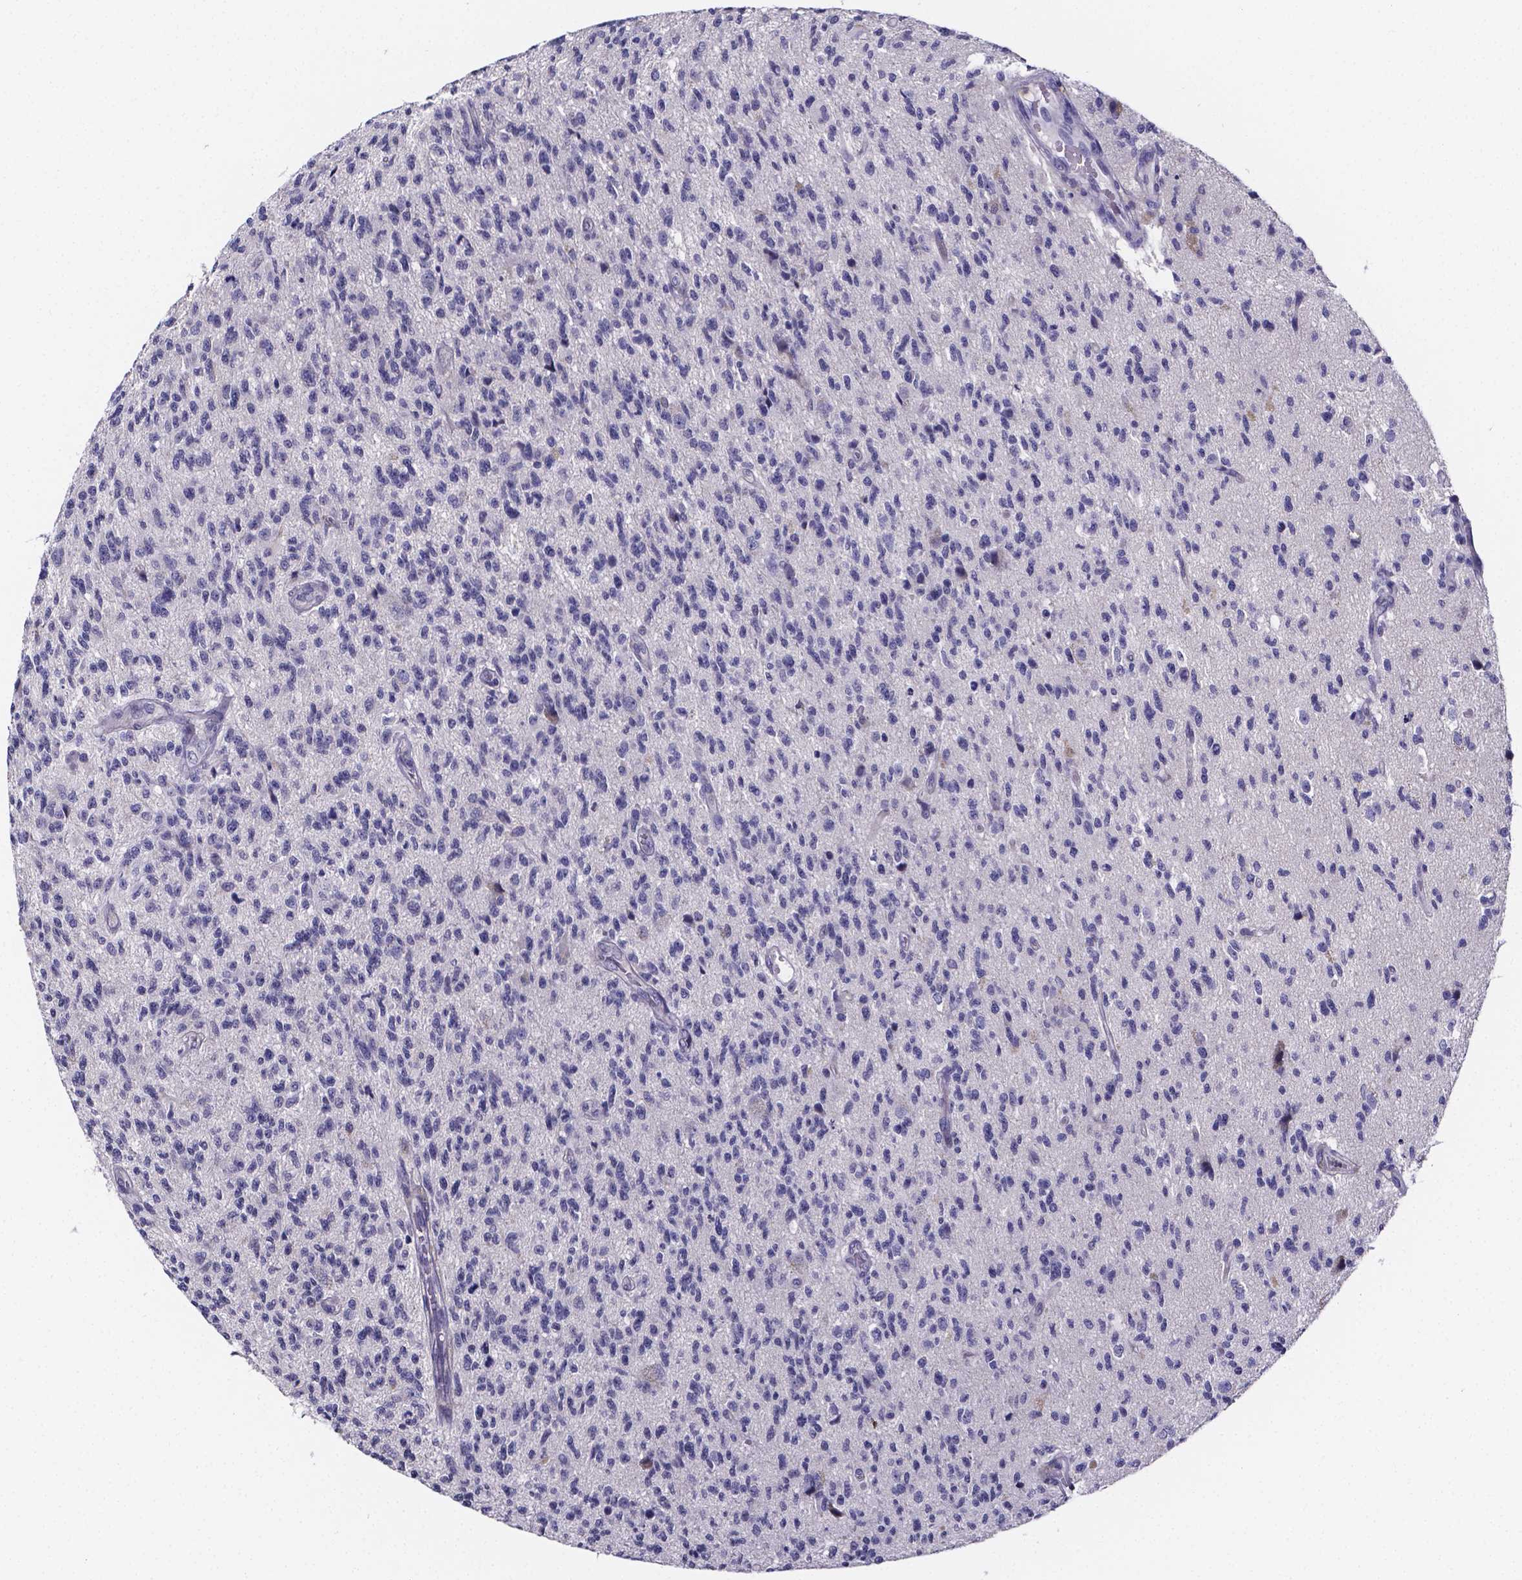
{"staining": {"intensity": "negative", "quantity": "none", "location": "none"}, "tissue": "glioma", "cell_type": "Tumor cells", "image_type": "cancer", "snomed": [{"axis": "morphology", "description": "Glioma, malignant, High grade"}, {"axis": "topography", "description": "Brain"}], "caption": "IHC of human glioma shows no positivity in tumor cells. (Brightfield microscopy of DAB (3,3'-diaminobenzidine) IHC at high magnification).", "gene": "IZUMO1", "patient": {"sex": "male", "age": 56}}